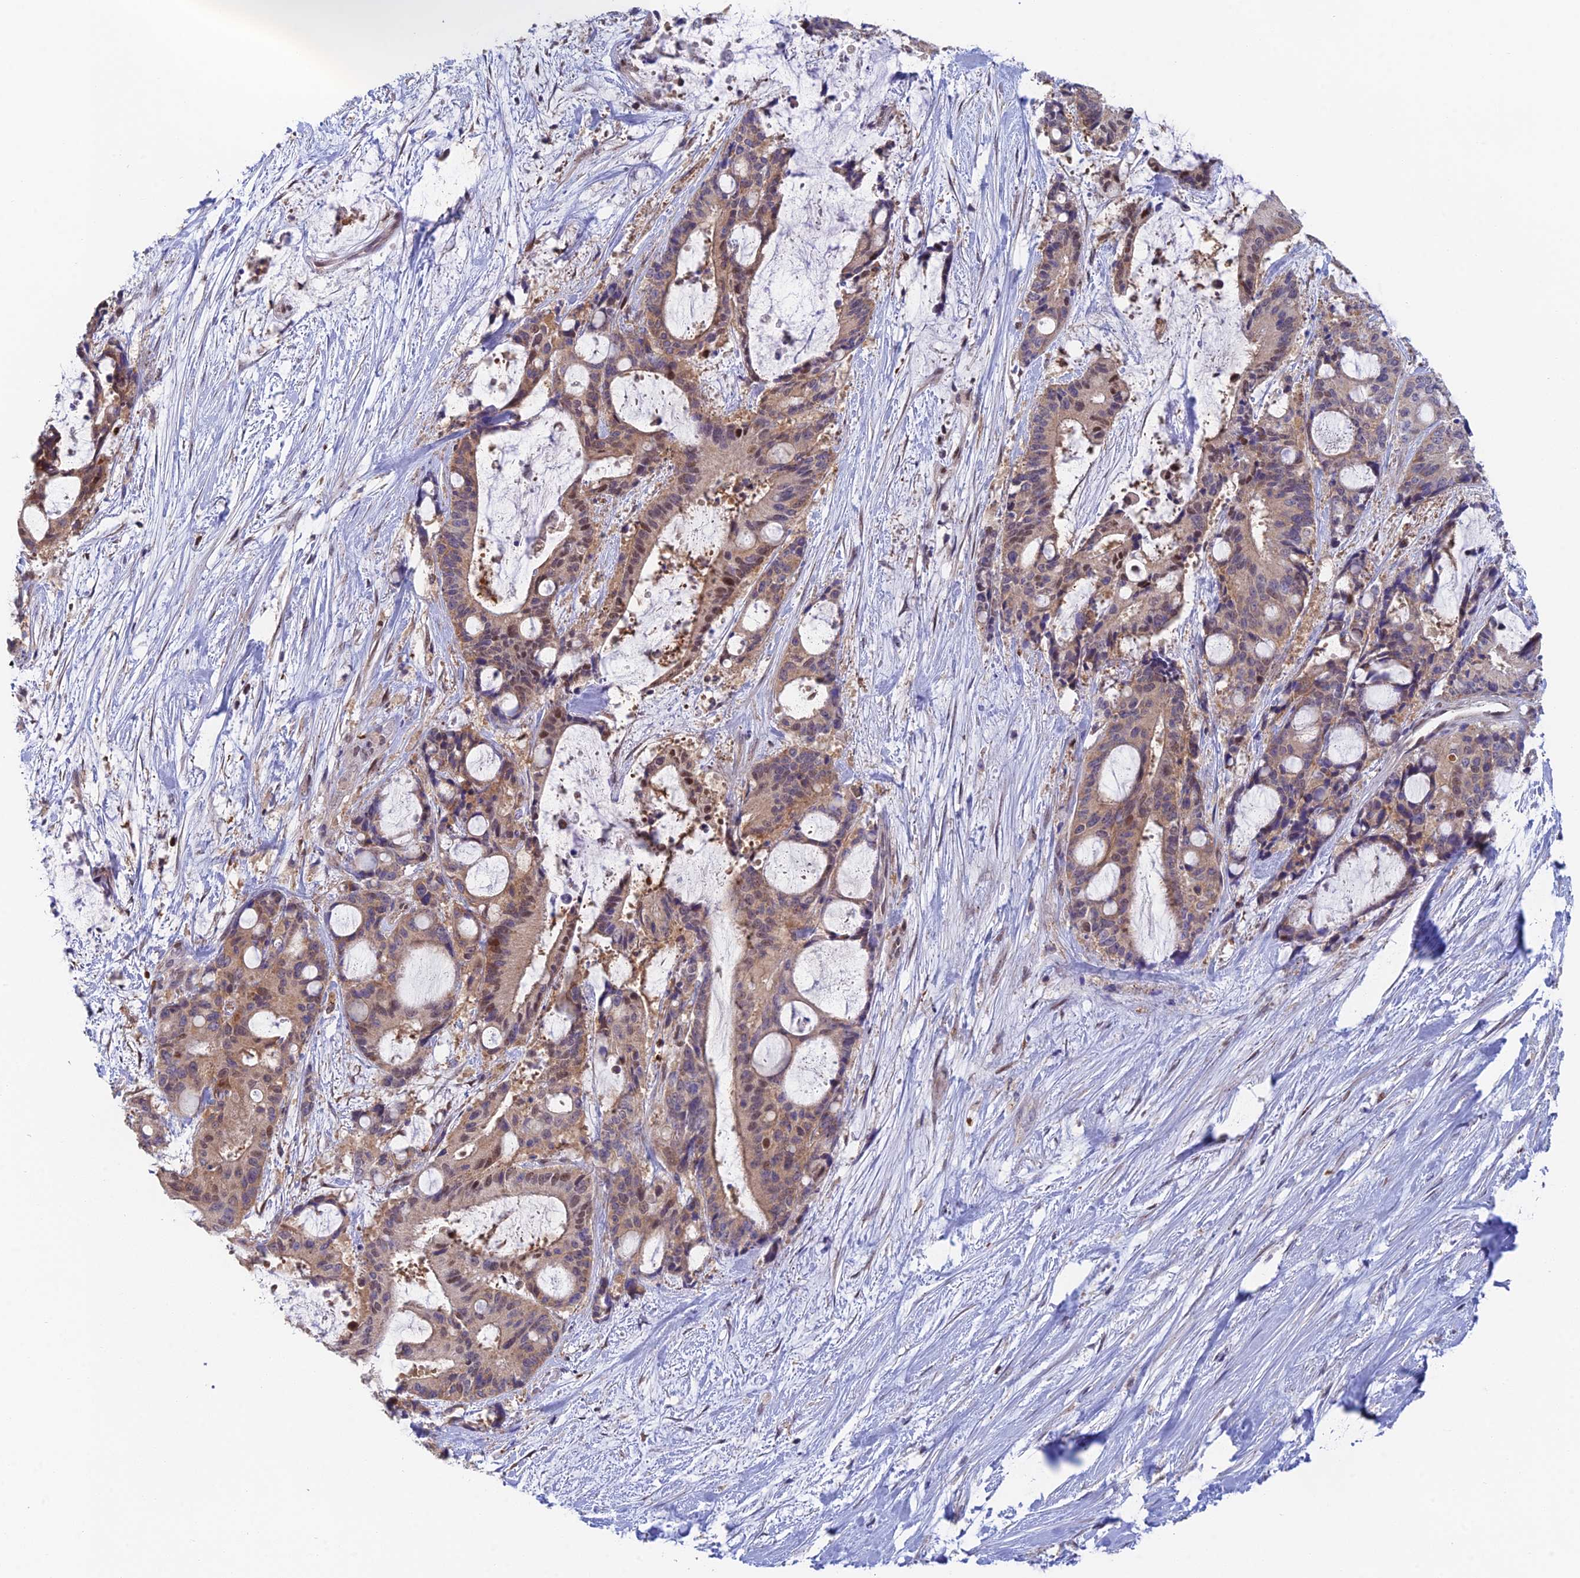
{"staining": {"intensity": "weak", "quantity": ">75%", "location": "cytoplasmic/membranous,nuclear"}, "tissue": "liver cancer", "cell_type": "Tumor cells", "image_type": "cancer", "snomed": [{"axis": "morphology", "description": "Normal tissue, NOS"}, {"axis": "morphology", "description": "Cholangiocarcinoma"}, {"axis": "topography", "description": "Liver"}, {"axis": "topography", "description": "Peripheral nerve tissue"}], "caption": "Weak cytoplasmic/membranous and nuclear staining for a protein is seen in about >75% of tumor cells of liver cancer (cholangiocarcinoma) using immunohistochemistry.", "gene": "MRPL17", "patient": {"sex": "female", "age": 73}}